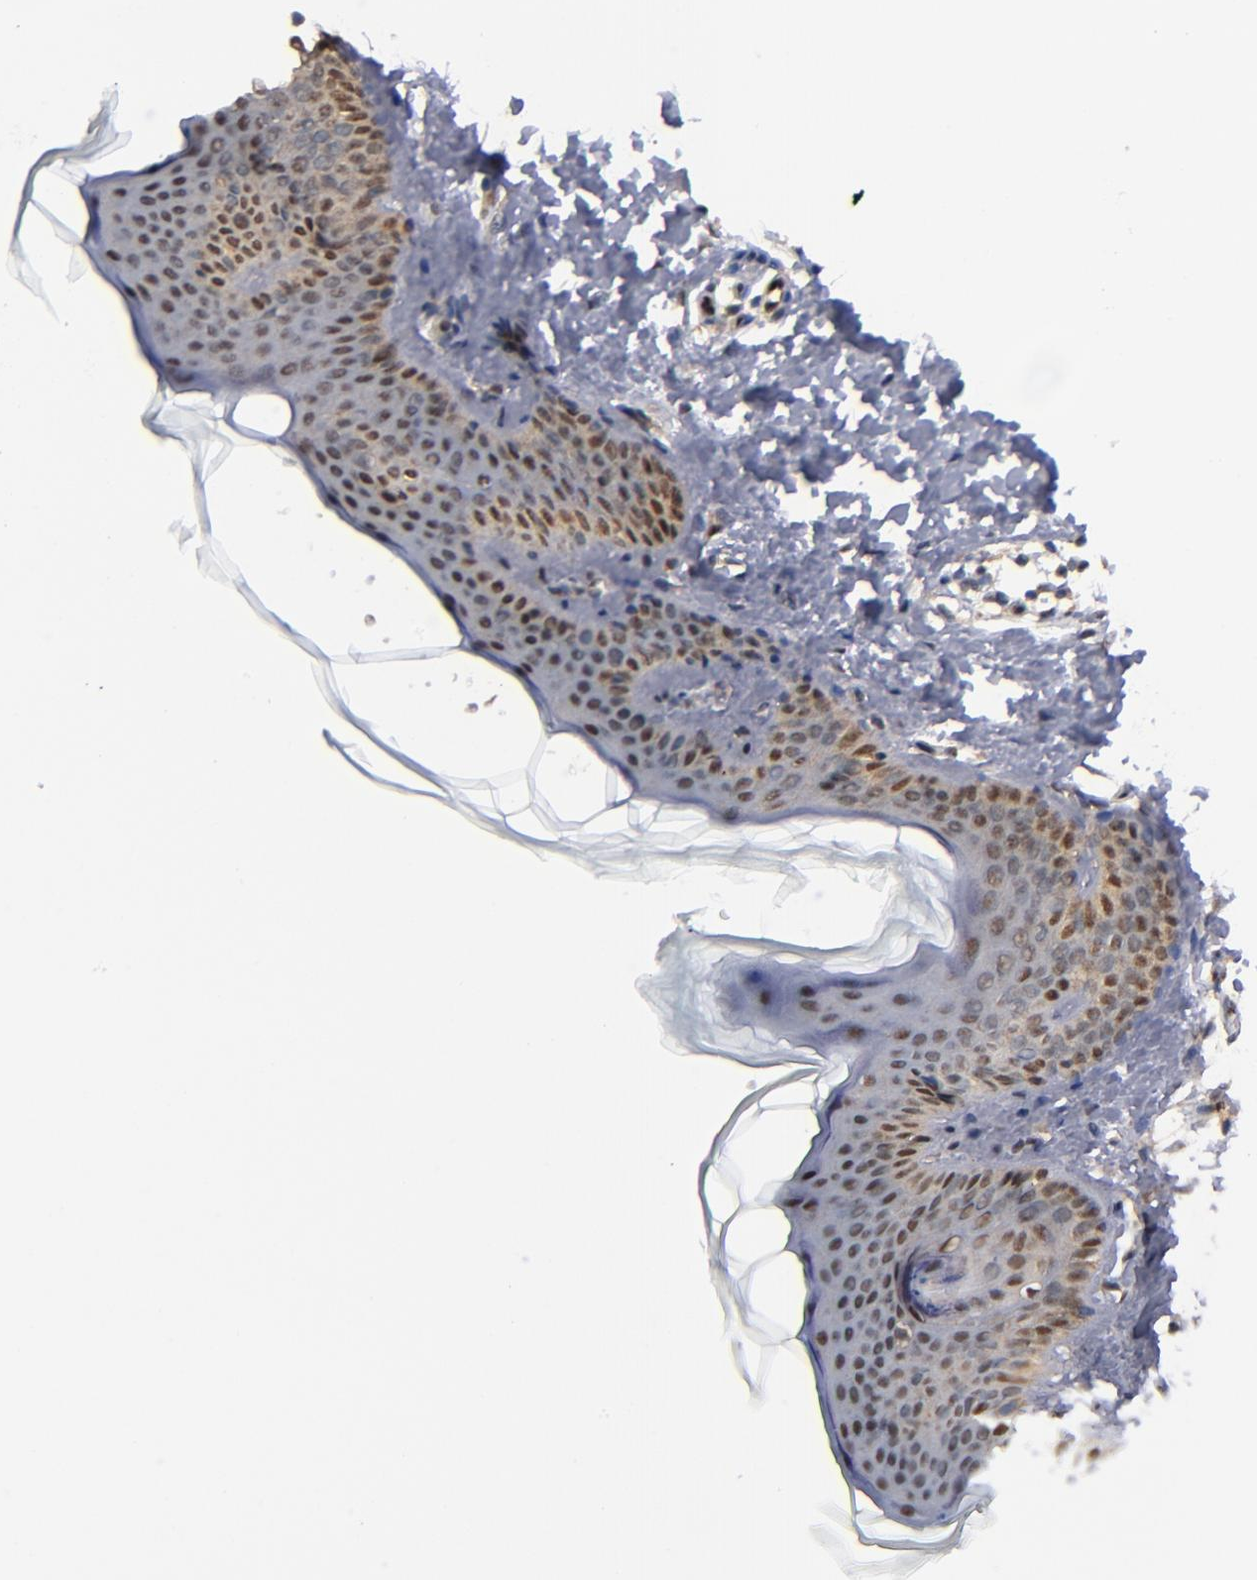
{"staining": {"intensity": "negative", "quantity": "none", "location": "none"}, "tissue": "skin", "cell_type": "Fibroblasts", "image_type": "normal", "snomed": [{"axis": "morphology", "description": "Normal tissue, NOS"}, {"axis": "topography", "description": "Skin"}], "caption": "Protein analysis of benign skin demonstrates no significant expression in fibroblasts. (Immunohistochemistry, brightfield microscopy, high magnification).", "gene": "ALG13", "patient": {"sex": "female", "age": 4}}